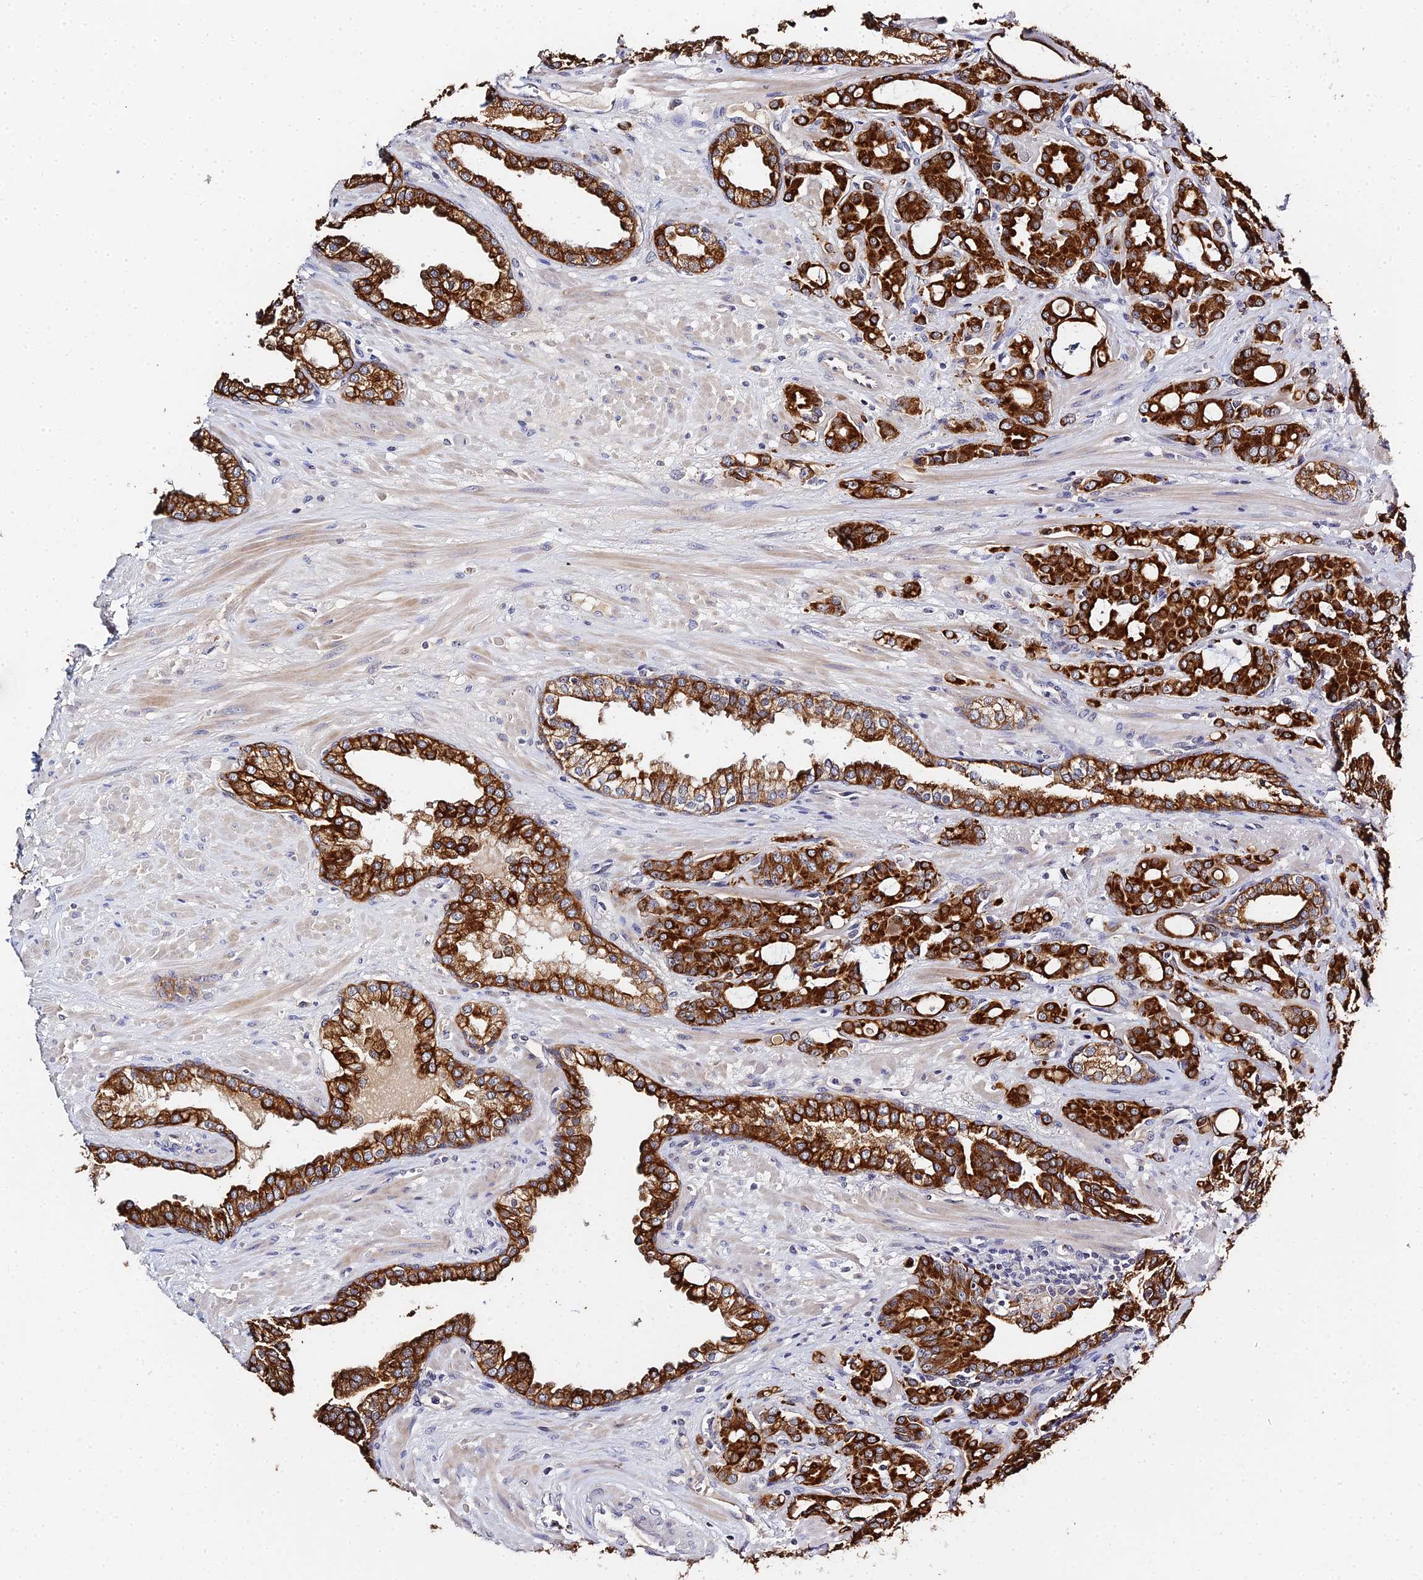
{"staining": {"intensity": "strong", "quantity": ">75%", "location": "cytoplasmic/membranous"}, "tissue": "prostate cancer", "cell_type": "Tumor cells", "image_type": "cancer", "snomed": [{"axis": "morphology", "description": "Adenocarcinoma, High grade"}, {"axis": "topography", "description": "Prostate"}], "caption": "IHC (DAB) staining of human adenocarcinoma (high-grade) (prostate) demonstrates strong cytoplasmic/membranous protein expression in about >75% of tumor cells.", "gene": "ZXDA", "patient": {"sex": "male", "age": 72}}